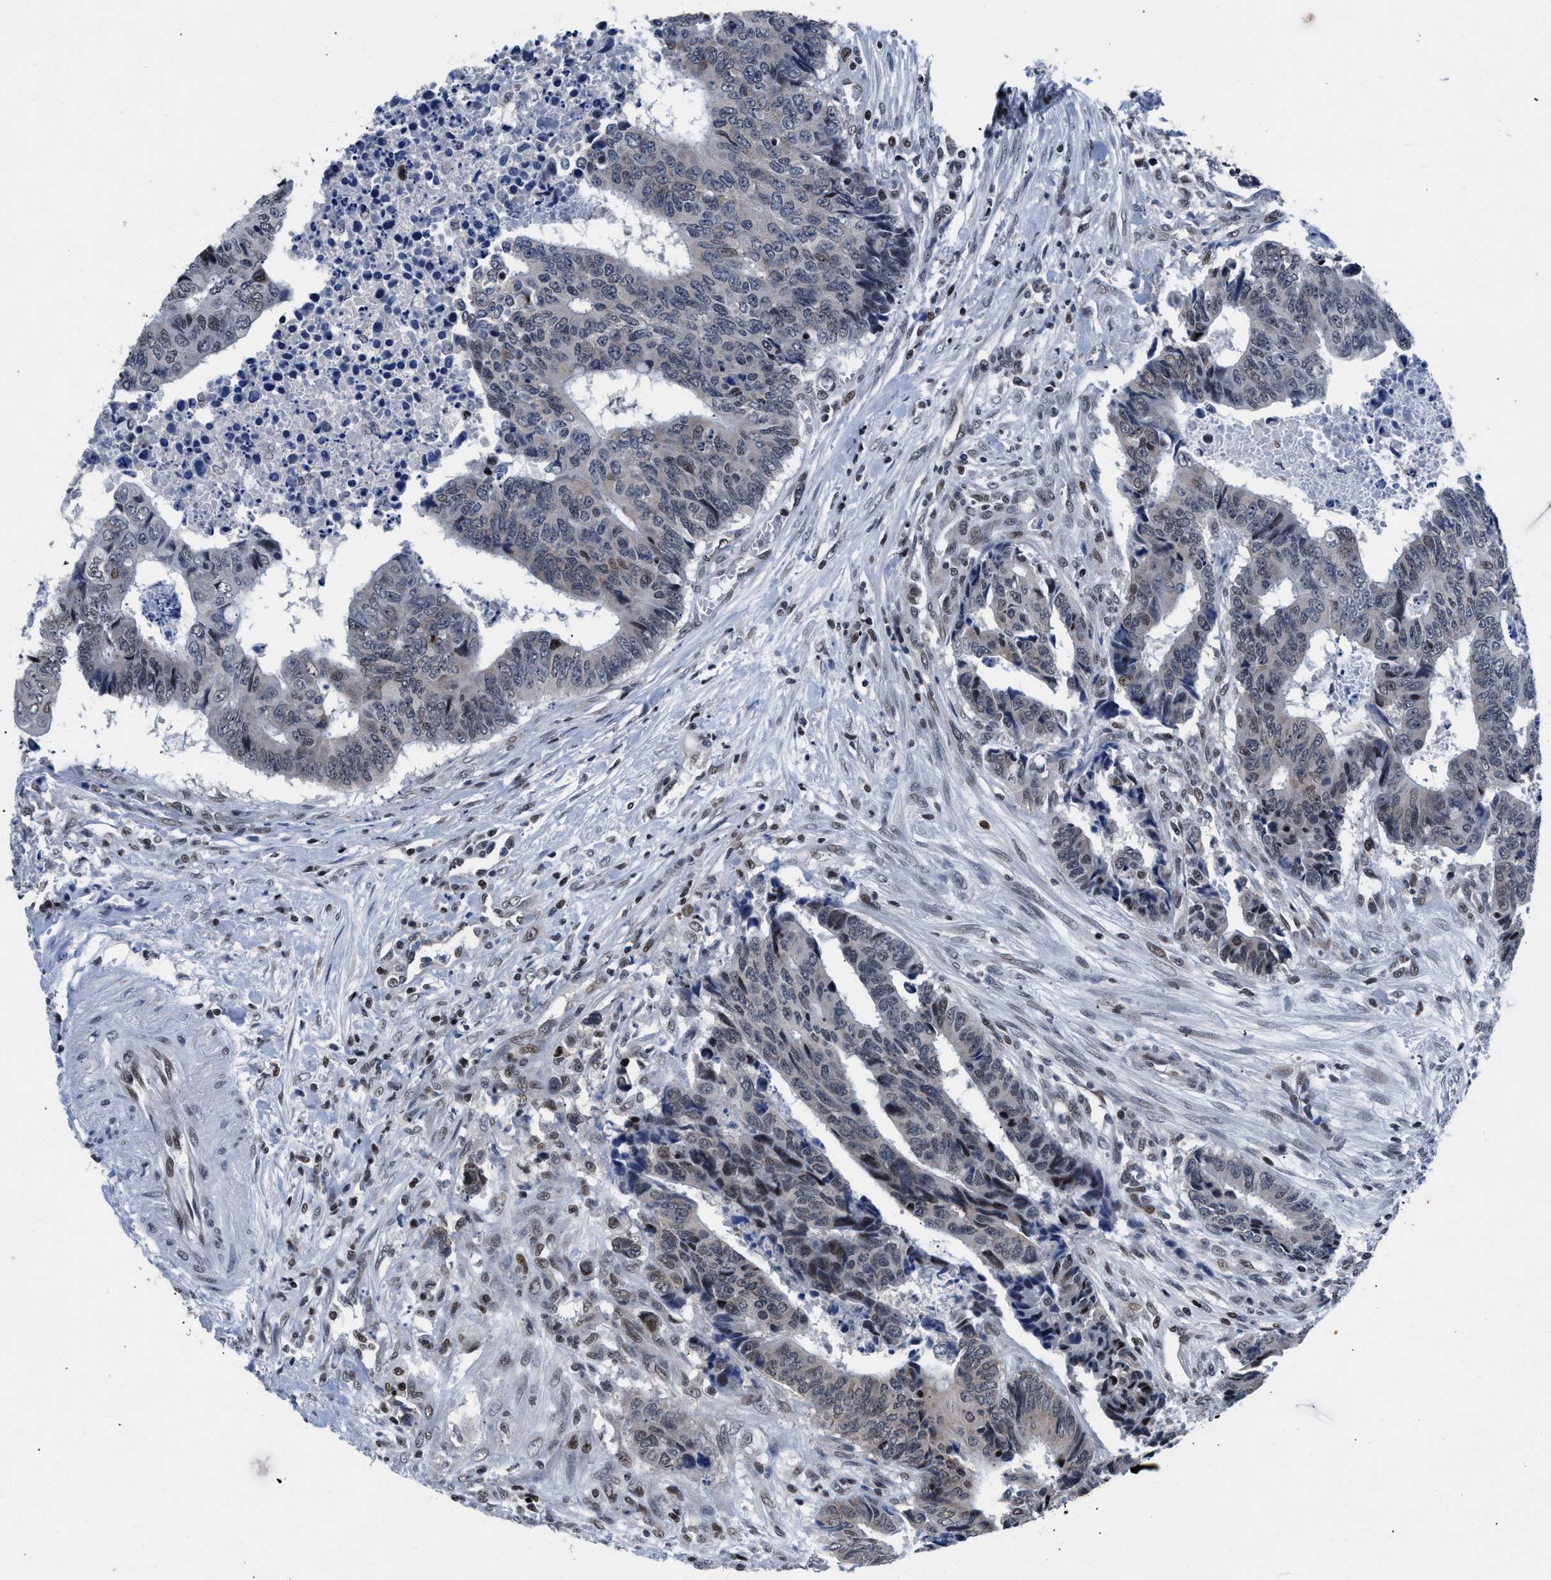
{"staining": {"intensity": "weak", "quantity": "<25%", "location": "nuclear"}, "tissue": "colorectal cancer", "cell_type": "Tumor cells", "image_type": "cancer", "snomed": [{"axis": "morphology", "description": "Adenocarcinoma, NOS"}, {"axis": "topography", "description": "Rectum"}], "caption": "High power microscopy micrograph of an IHC photomicrograph of colorectal cancer (adenocarcinoma), revealing no significant positivity in tumor cells.", "gene": "WDR81", "patient": {"sex": "male", "age": 84}}